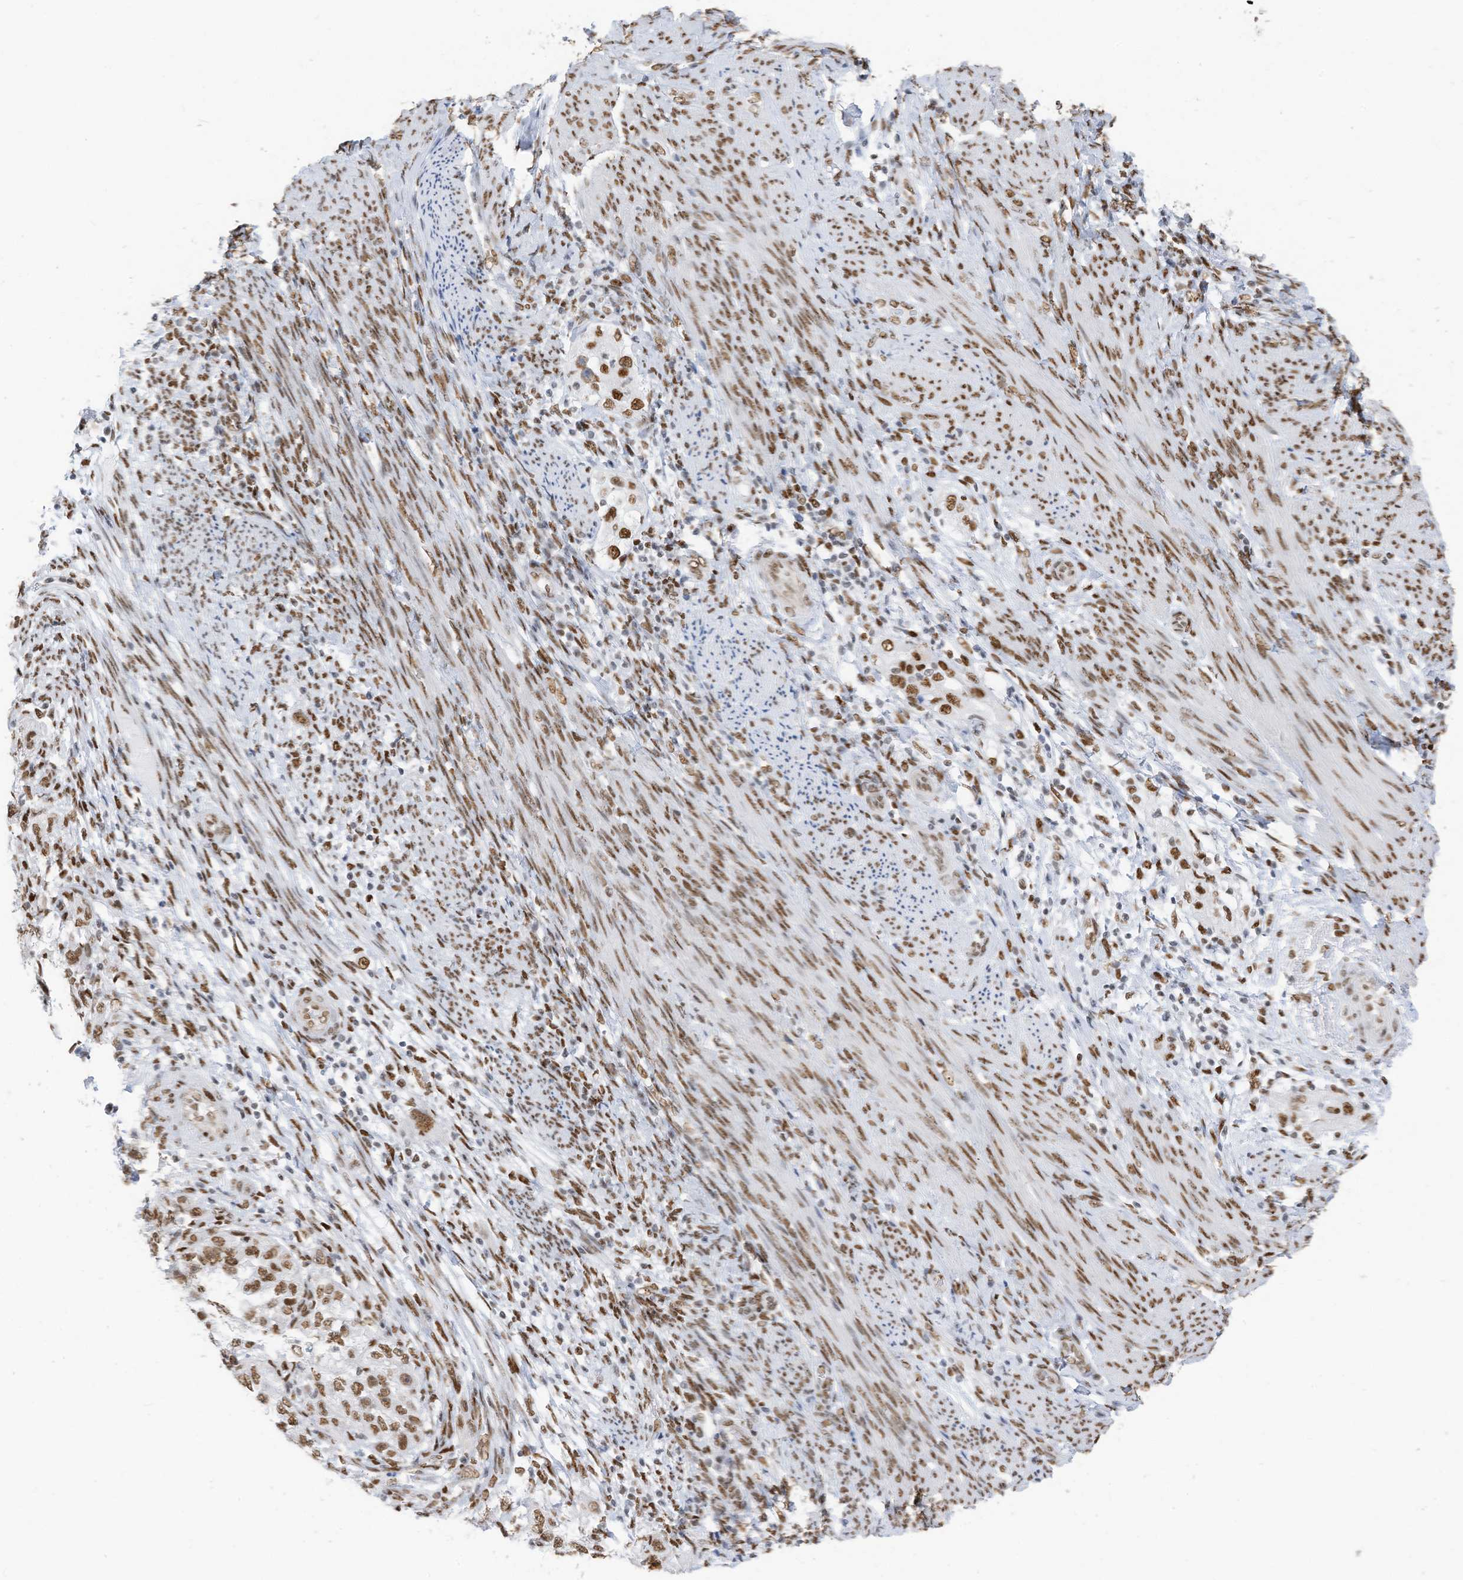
{"staining": {"intensity": "moderate", "quantity": ">75%", "location": "nuclear"}, "tissue": "endometrial cancer", "cell_type": "Tumor cells", "image_type": "cancer", "snomed": [{"axis": "morphology", "description": "Adenocarcinoma, NOS"}, {"axis": "topography", "description": "Endometrium"}], "caption": "Immunohistochemistry (IHC) micrograph of neoplastic tissue: adenocarcinoma (endometrial) stained using immunohistochemistry displays medium levels of moderate protein expression localized specifically in the nuclear of tumor cells, appearing as a nuclear brown color.", "gene": "KHSRP", "patient": {"sex": "female", "age": 85}}